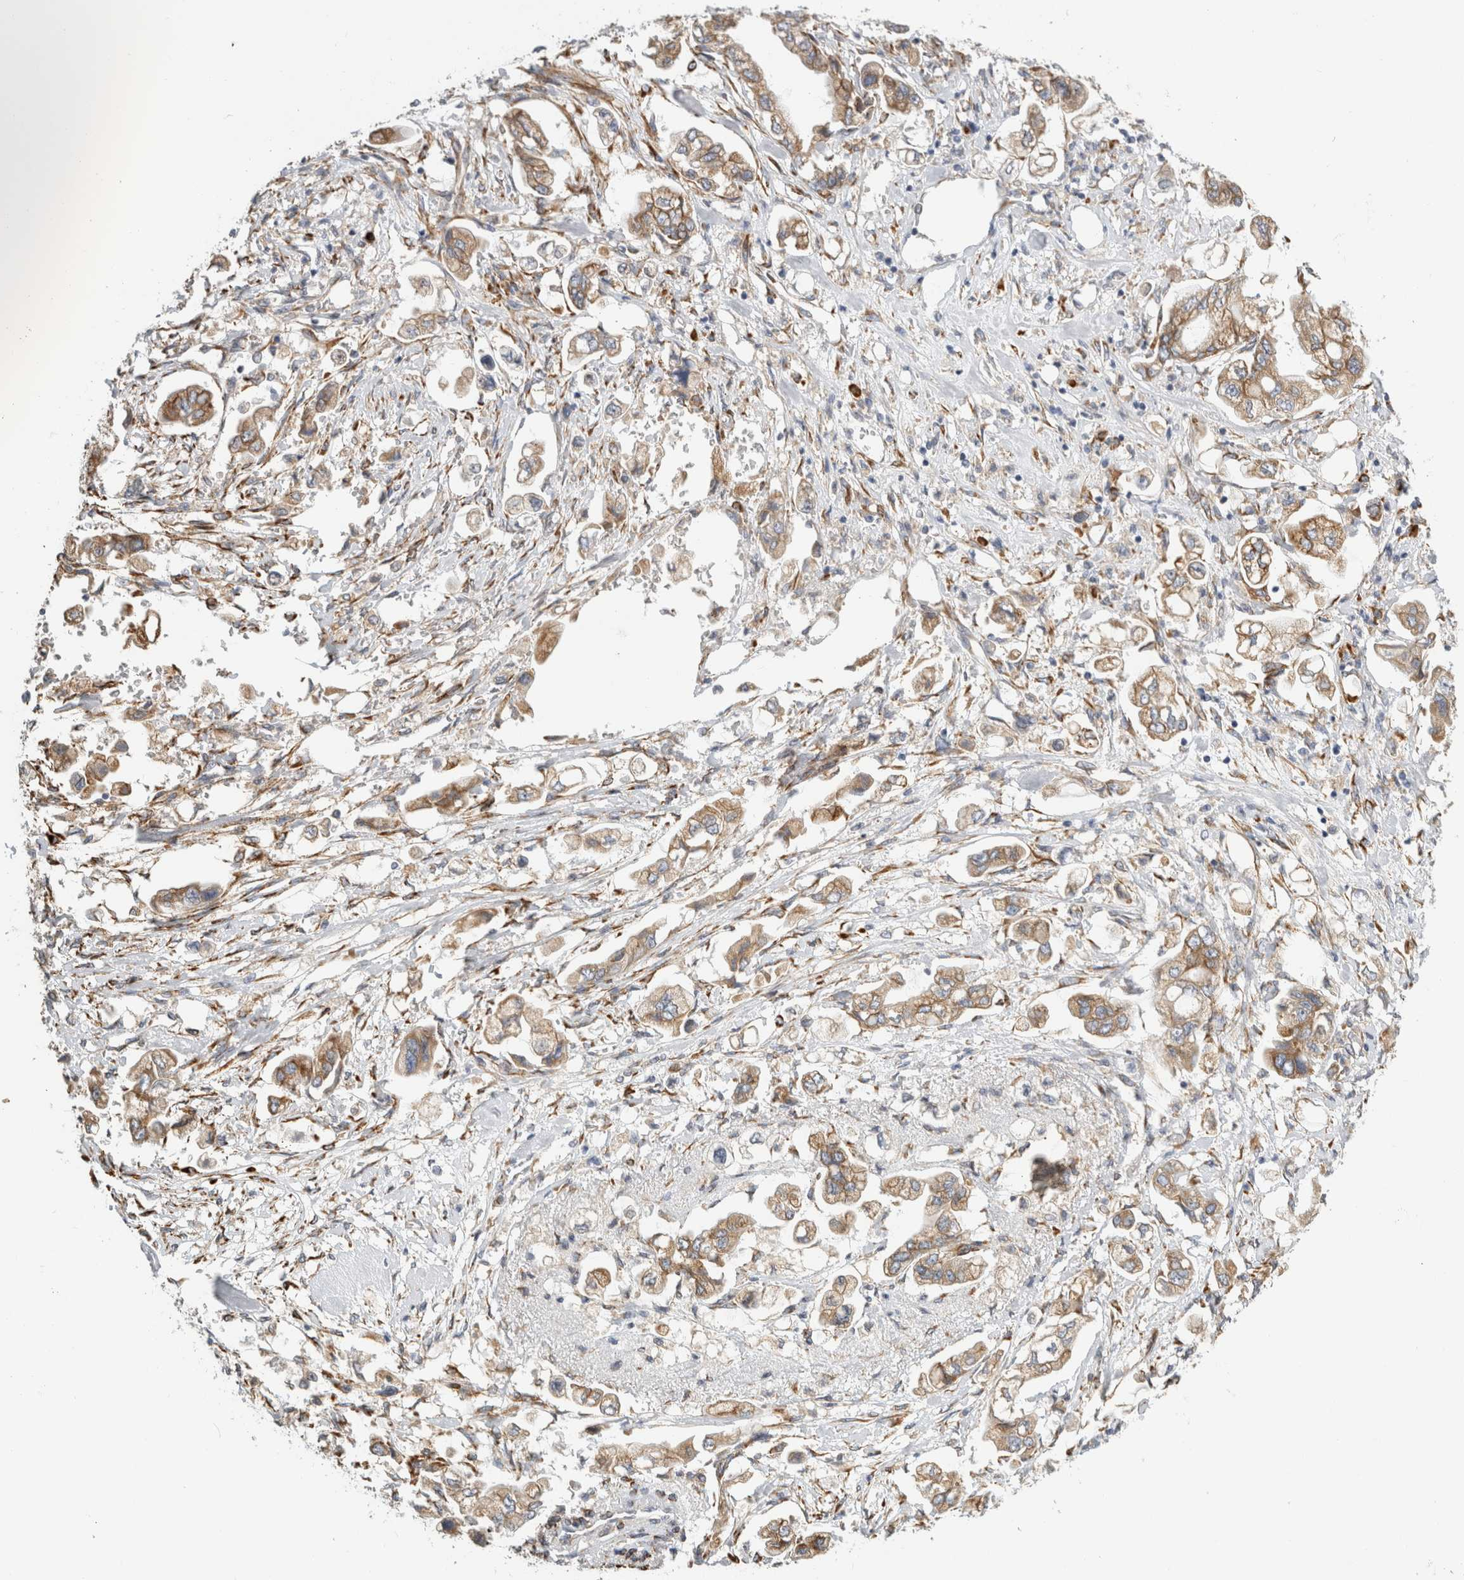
{"staining": {"intensity": "moderate", "quantity": ">75%", "location": "cytoplasmic/membranous"}, "tissue": "stomach cancer", "cell_type": "Tumor cells", "image_type": "cancer", "snomed": [{"axis": "morphology", "description": "Adenocarcinoma, NOS"}, {"axis": "topography", "description": "Stomach"}], "caption": "About >75% of tumor cells in human adenocarcinoma (stomach) show moderate cytoplasmic/membranous protein expression as visualized by brown immunohistochemical staining.", "gene": "RPN2", "patient": {"sex": "male", "age": 62}}